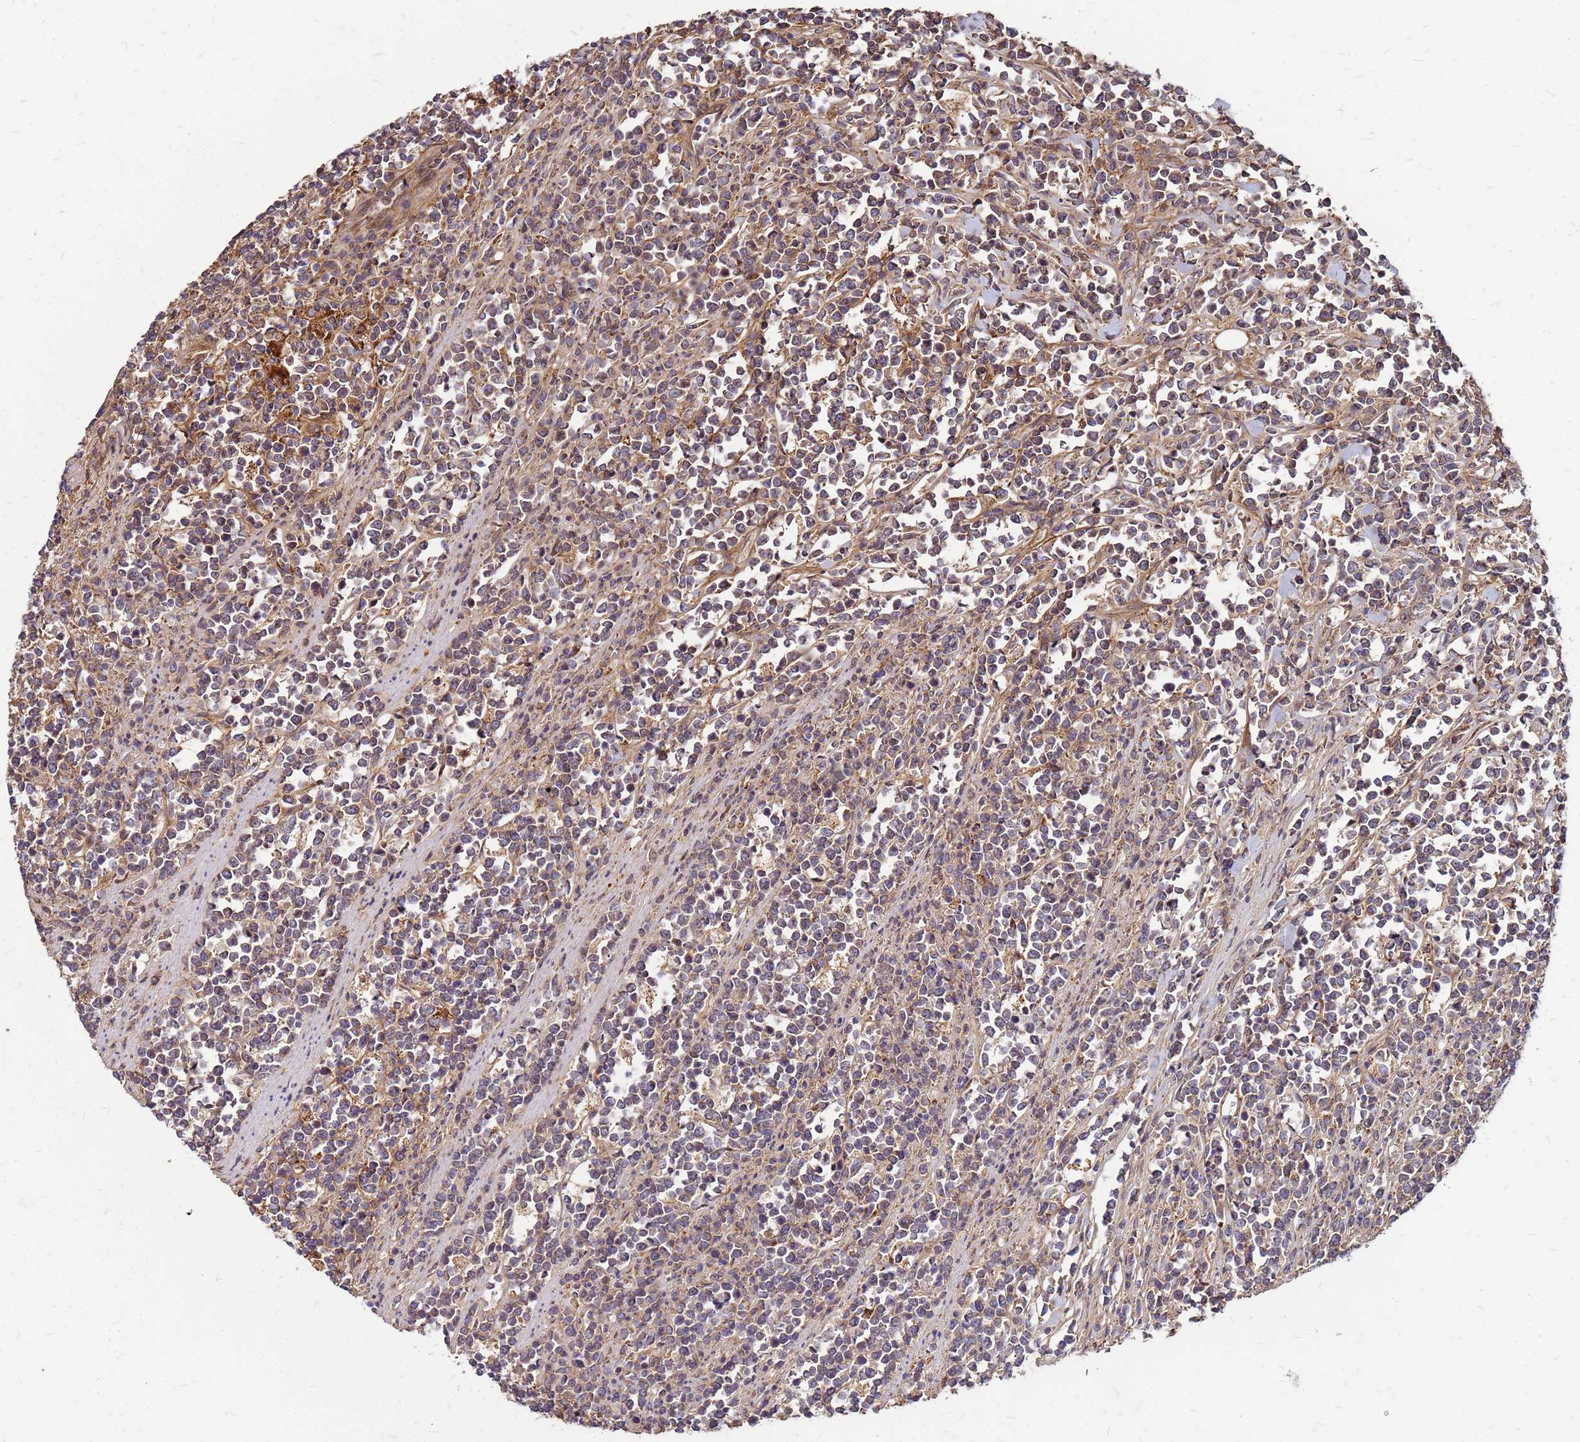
{"staining": {"intensity": "weak", "quantity": "25%-75%", "location": "cytoplasmic/membranous"}, "tissue": "lymphoma", "cell_type": "Tumor cells", "image_type": "cancer", "snomed": [{"axis": "morphology", "description": "Malignant lymphoma, non-Hodgkin's type, High grade"}, {"axis": "topography", "description": "Small intestine"}], "caption": "Protein expression by immunohistochemistry demonstrates weak cytoplasmic/membranous staining in approximately 25%-75% of tumor cells in malignant lymphoma, non-Hodgkin's type (high-grade). The protein is stained brown, and the nuclei are stained in blue (DAB (3,3'-diaminobenzidine) IHC with brightfield microscopy, high magnification).", "gene": "CYBC1", "patient": {"sex": "male", "age": 8}}